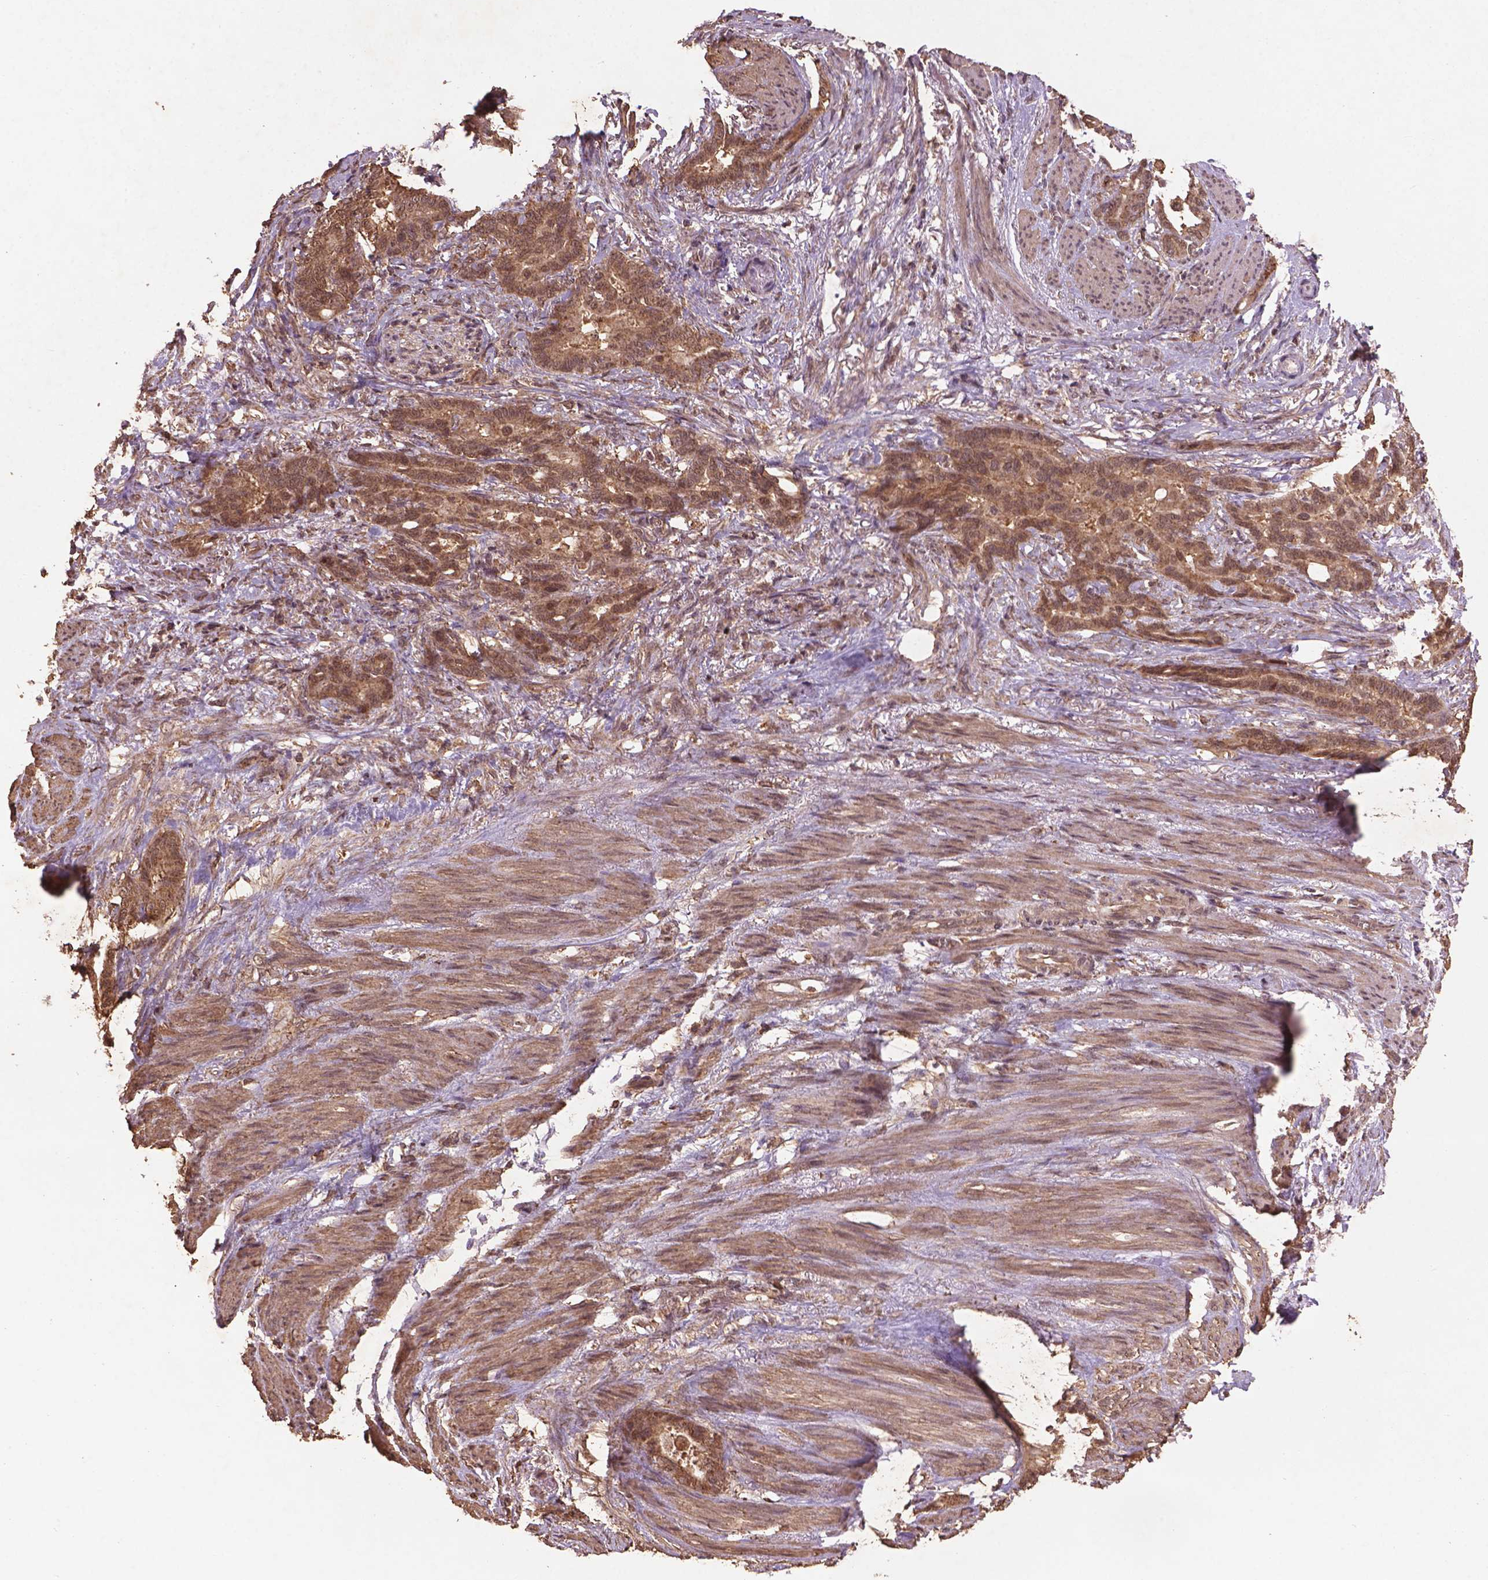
{"staining": {"intensity": "moderate", "quantity": ">75%", "location": "cytoplasmic/membranous,nuclear"}, "tissue": "stomach cancer", "cell_type": "Tumor cells", "image_type": "cancer", "snomed": [{"axis": "morphology", "description": "Normal tissue, NOS"}, {"axis": "morphology", "description": "Adenocarcinoma, NOS"}, {"axis": "topography", "description": "Esophagus"}, {"axis": "topography", "description": "Stomach, upper"}], "caption": "Stomach cancer (adenocarcinoma) tissue exhibits moderate cytoplasmic/membranous and nuclear positivity in approximately >75% of tumor cells", "gene": "BABAM1", "patient": {"sex": "male", "age": 62}}